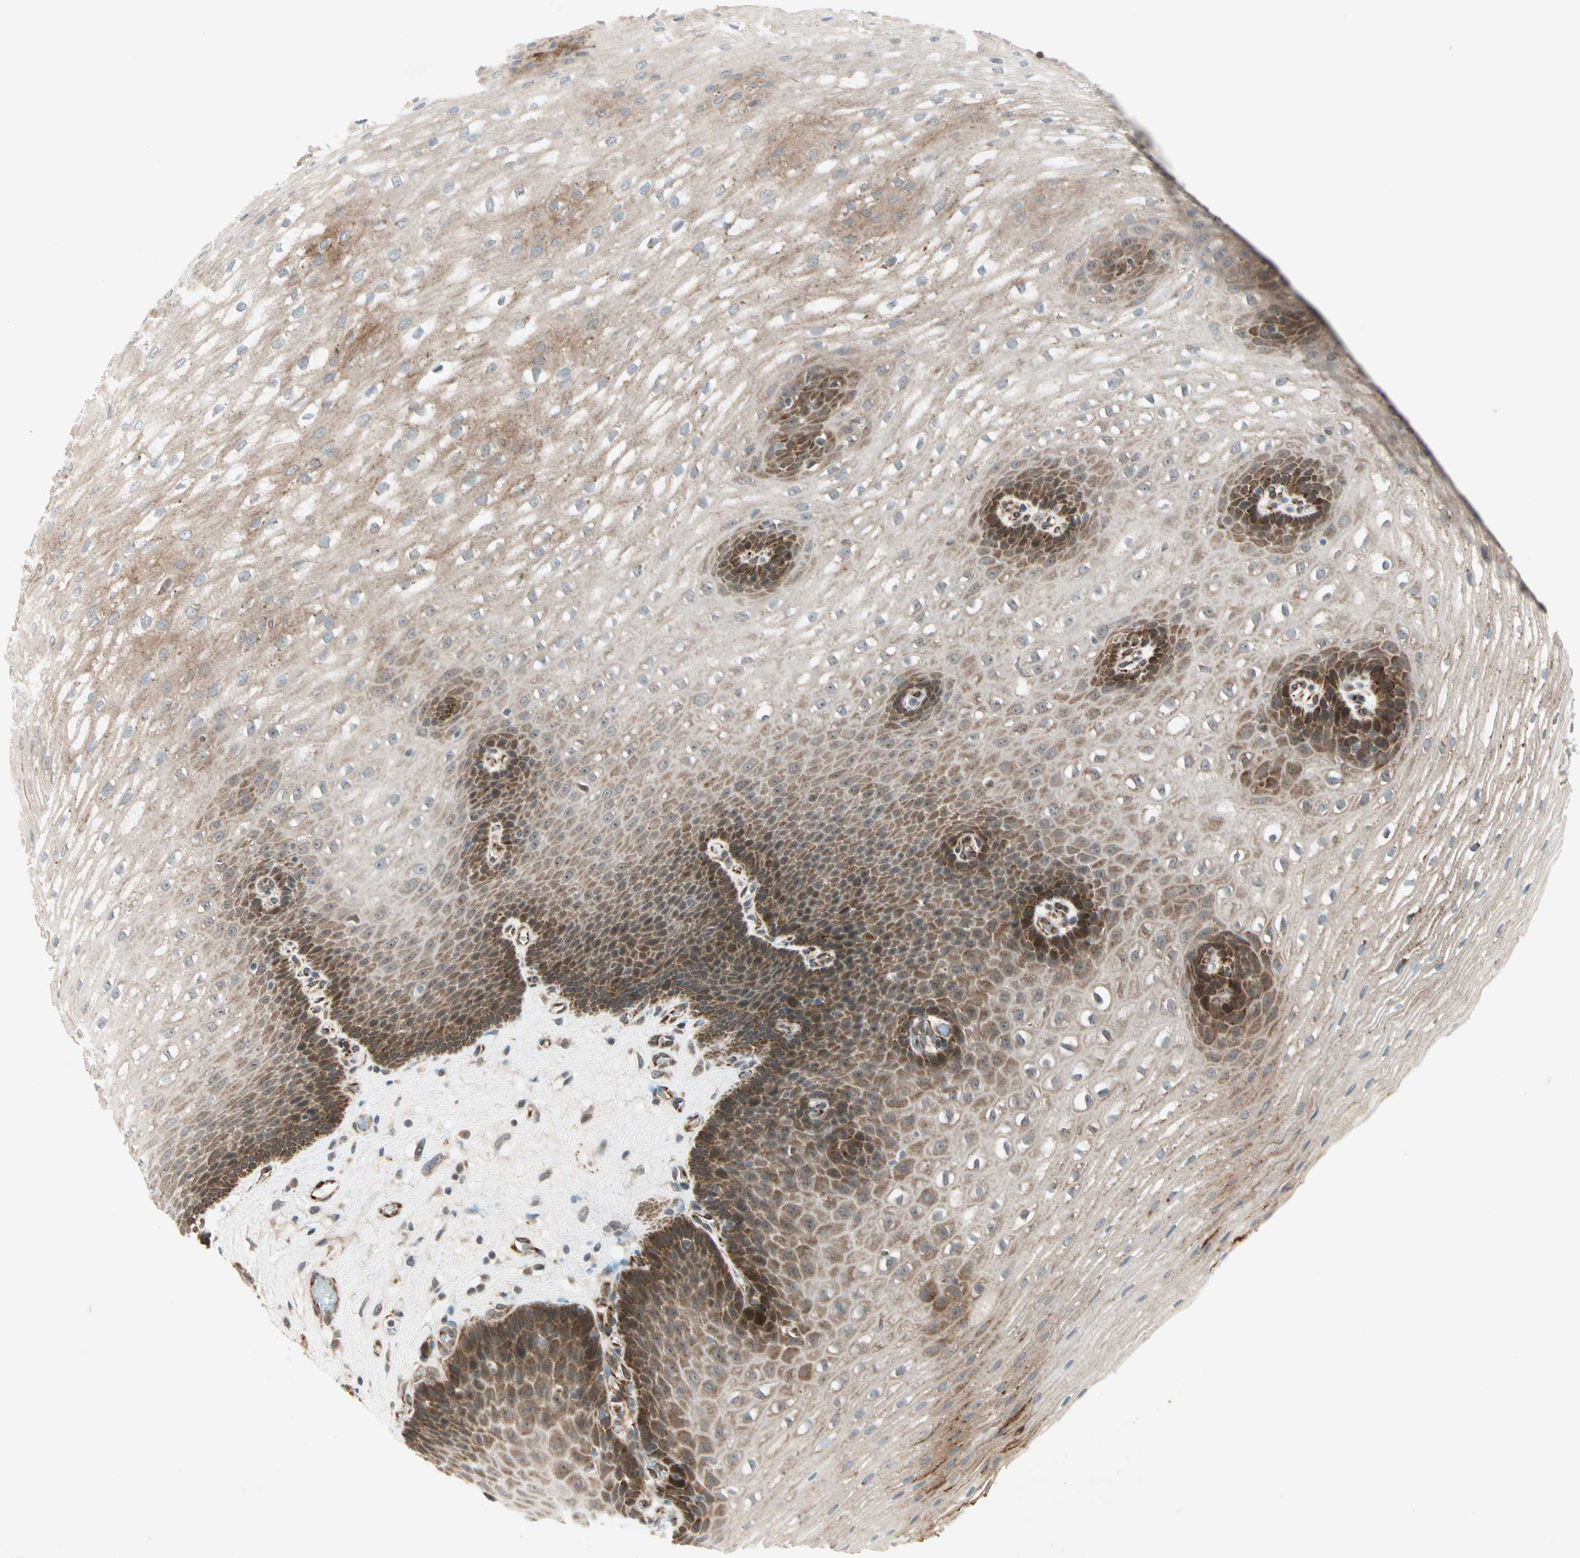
{"staining": {"intensity": "strong", "quantity": ">75%", "location": "cytoplasmic/membranous"}, "tissue": "esophagus", "cell_type": "Squamous epithelial cells", "image_type": "normal", "snomed": [{"axis": "morphology", "description": "Normal tissue, NOS"}, {"axis": "topography", "description": "Esophagus"}], "caption": "A photomicrograph showing strong cytoplasmic/membranous positivity in about >75% of squamous epithelial cells in normal esophagus, as visualized by brown immunohistochemical staining.", "gene": "ZNF37A", "patient": {"sex": "male", "age": 48}}